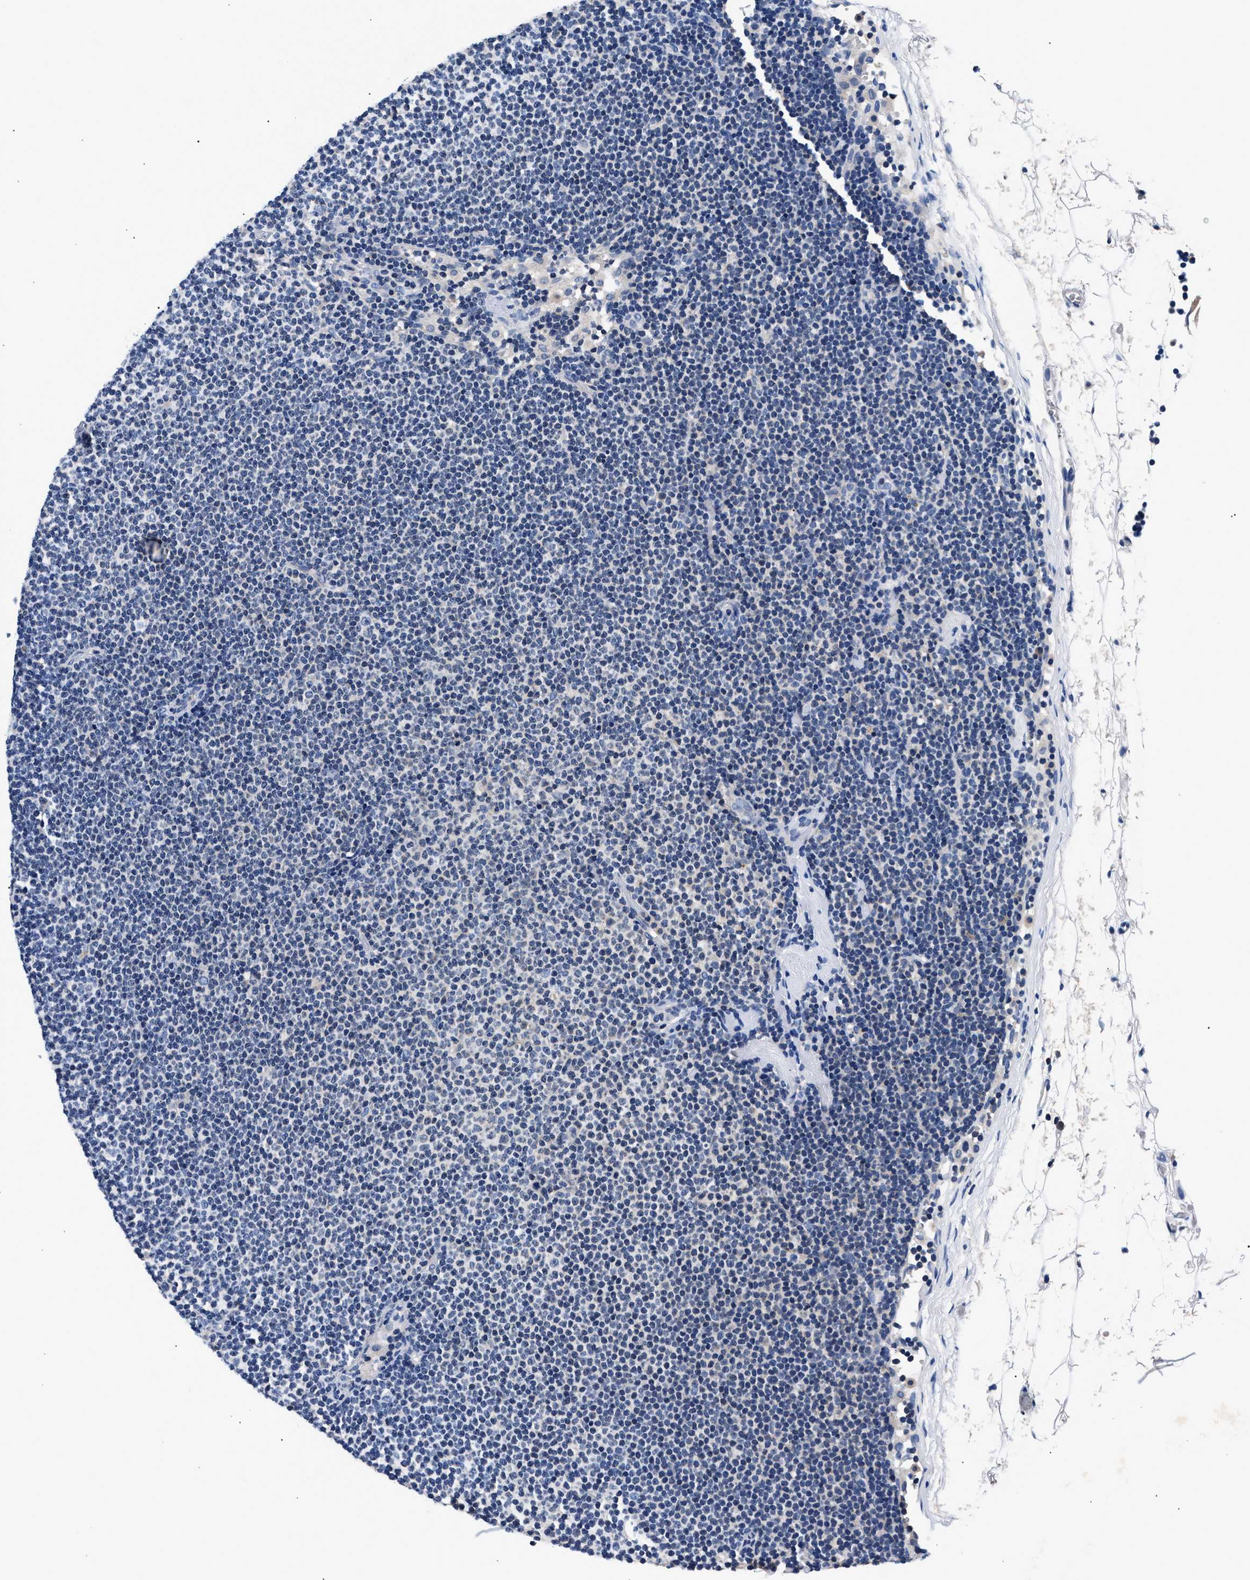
{"staining": {"intensity": "negative", "quantity": "none", "location": "none"}, "tissue": "lymphoma", "cell_type": "Tumor cells", "image_type": "cancer", "snomed": [{"axis": "morphology", "description": "Malignant lymphoma, non-Hodgkin's type, Low grade"}, {"axis": "topography", "description": "Lymph node"}], "caption": "Human malignant lymphoma, non-Hodgkin's type (low-grade) stained for a protein using immunohistochemistry (IHC) reveals no expression in tumor cells.", "gene": "PHF24", "patient": {"sex": "female", "age": 53}}